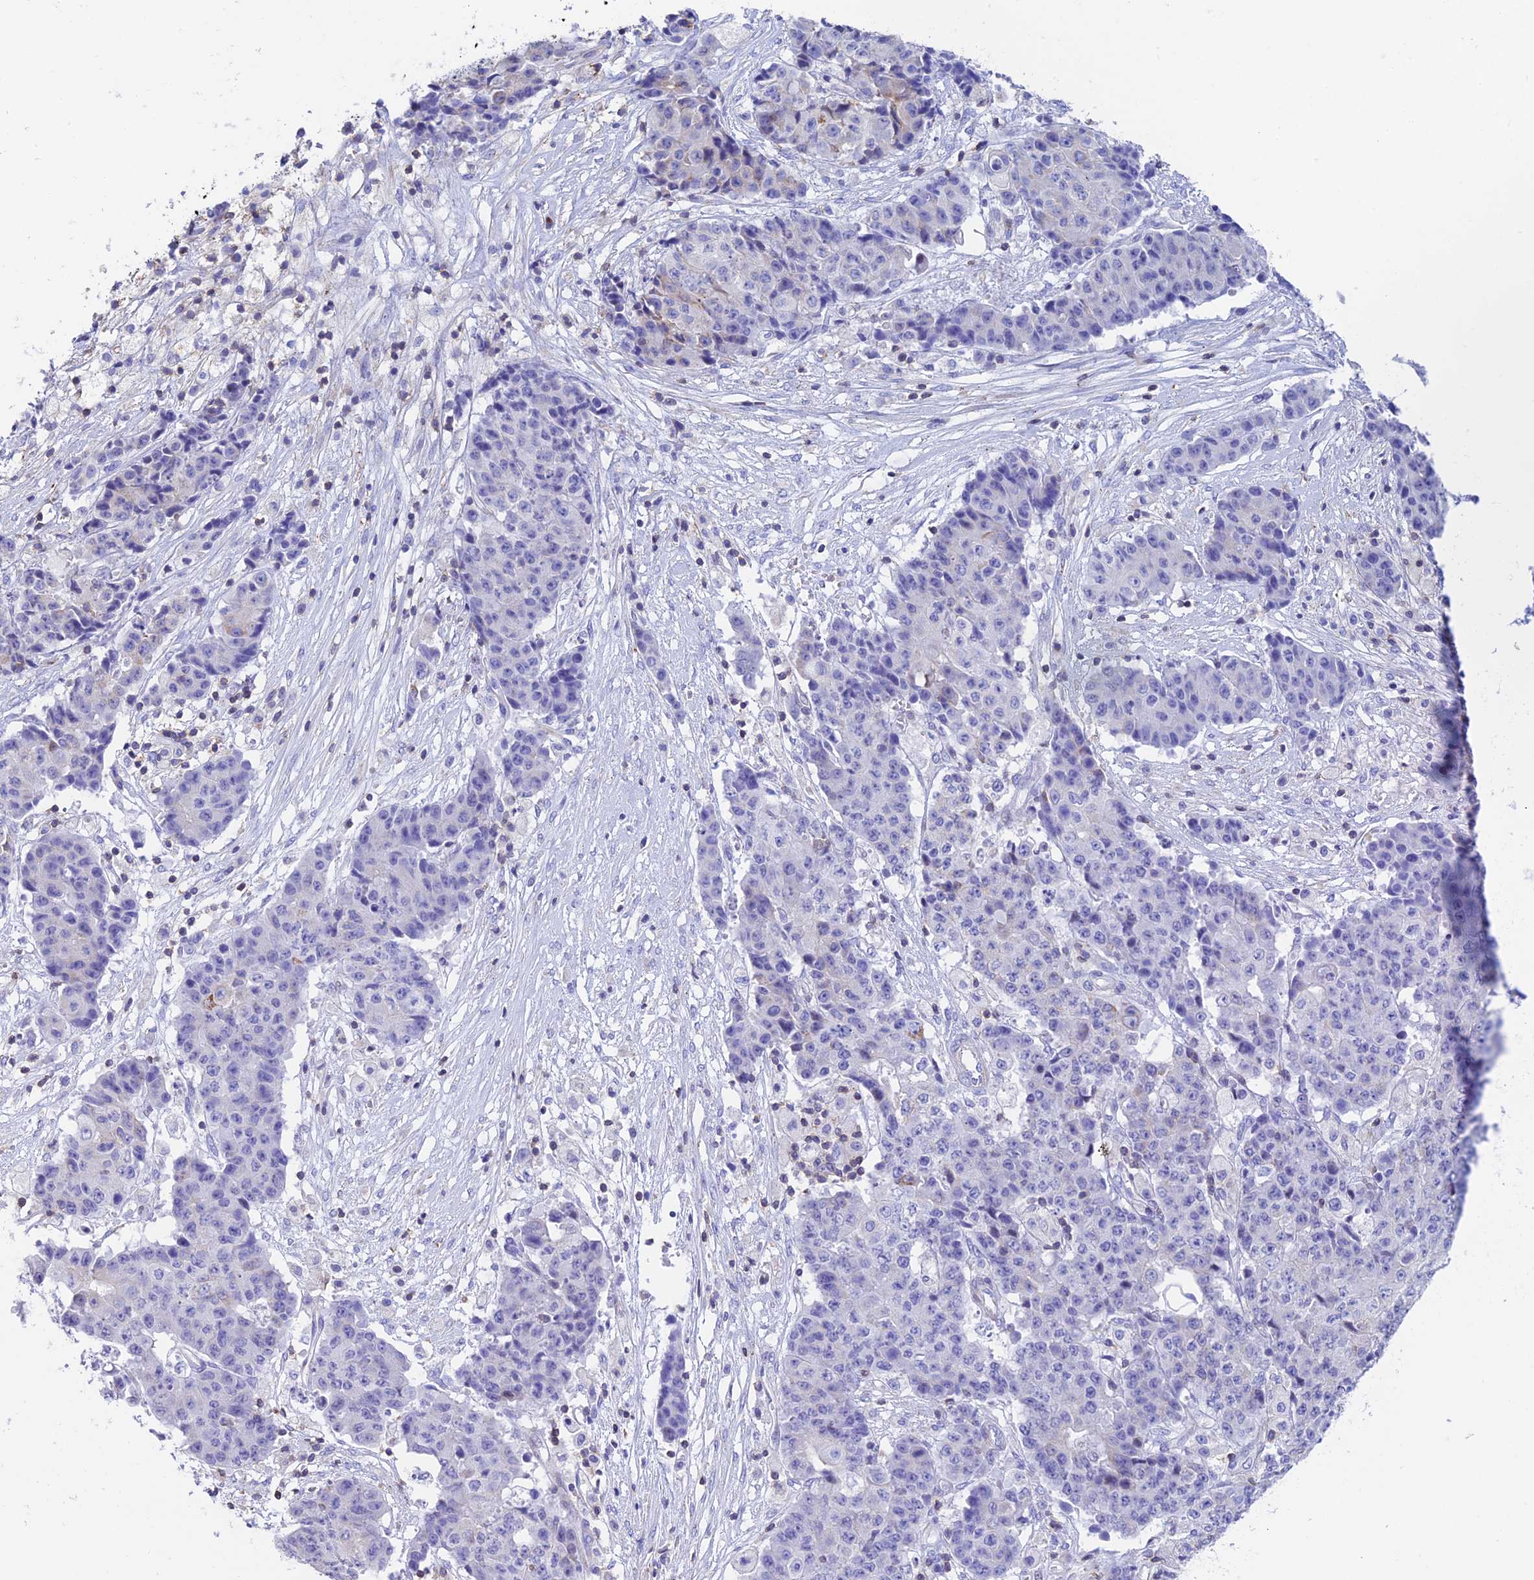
{"staining": {"intensity": "negative", "quantity": "none", "location": "none"}, "tissue": "ovarian cancer", "cell_type": "Tumor cells", "image_type": "cancer", "snomed": [{"axis": "morphology", "description": "Carcinoma, endometroid"}, {"axis": "topography", "description": "Ovary"}], "caption": "High magnification brightfield microscopy of ovarian cancer (endometroid carcinoma) stained with DAB (brown) and counterstained with hematoxylin (blue): tumor cells show no significant expression.", "gene": "PRIM1", "patient": {"sex": "female", "age": 42}}